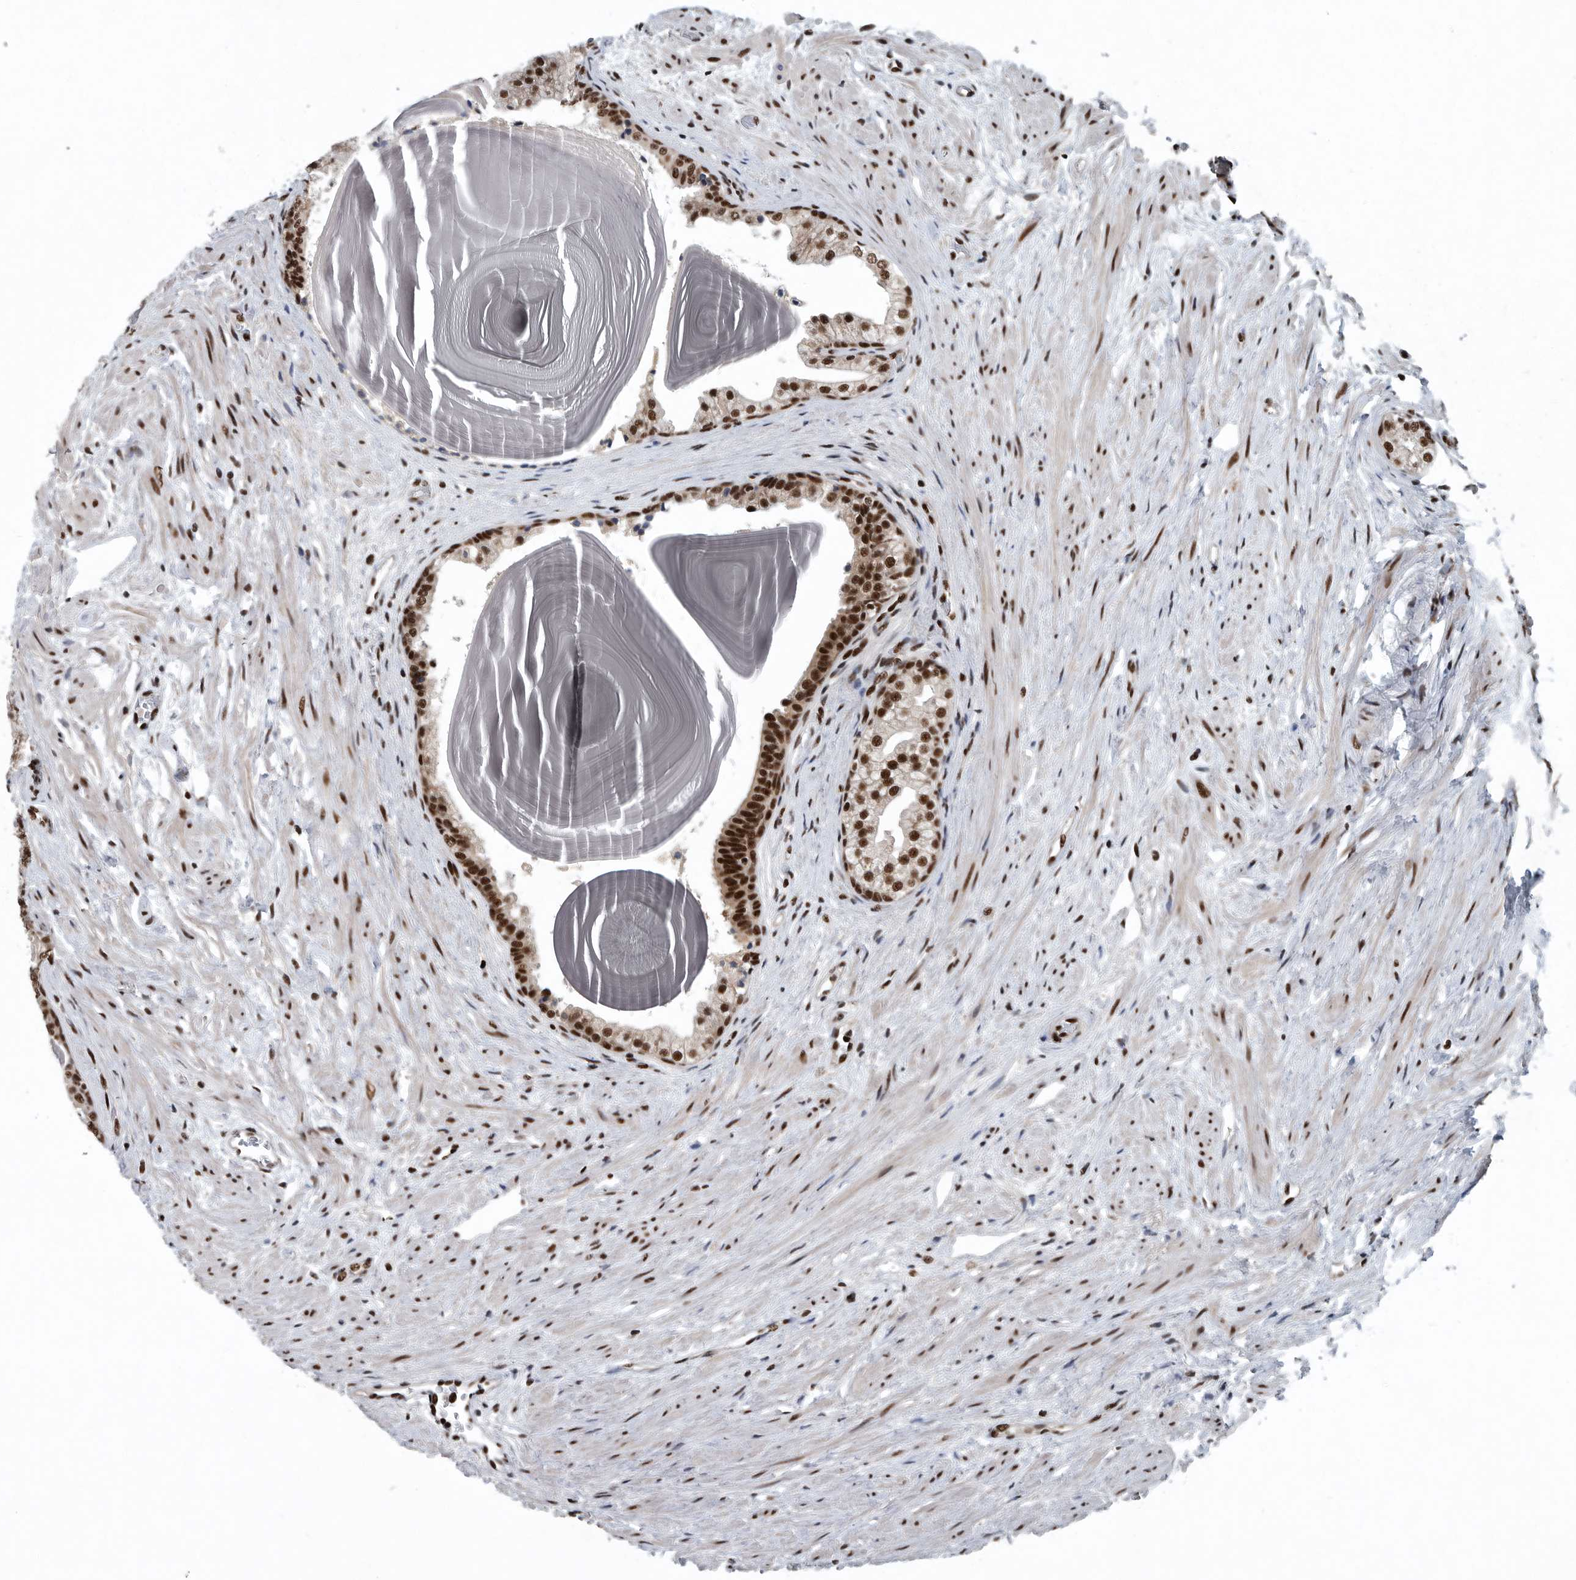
{"staining": {"intensity": "strong", "quantity": "25%-75%", "location": "nuclear"}, "tissue": "prostate", "cell_type": "Glandular cells", "image_type": "normal", "snomed": [{"axis": "morphology", "description": "Normal tissue, NOS"}, {"axis": "topography", "description": "Prostate"}], "caption": "Strong nuclear protein staining is identified in approximately 25%-75% of glandular cells in prostate.", "gene": "SENP7", "patient": {"sex": "male", "age": 48}}